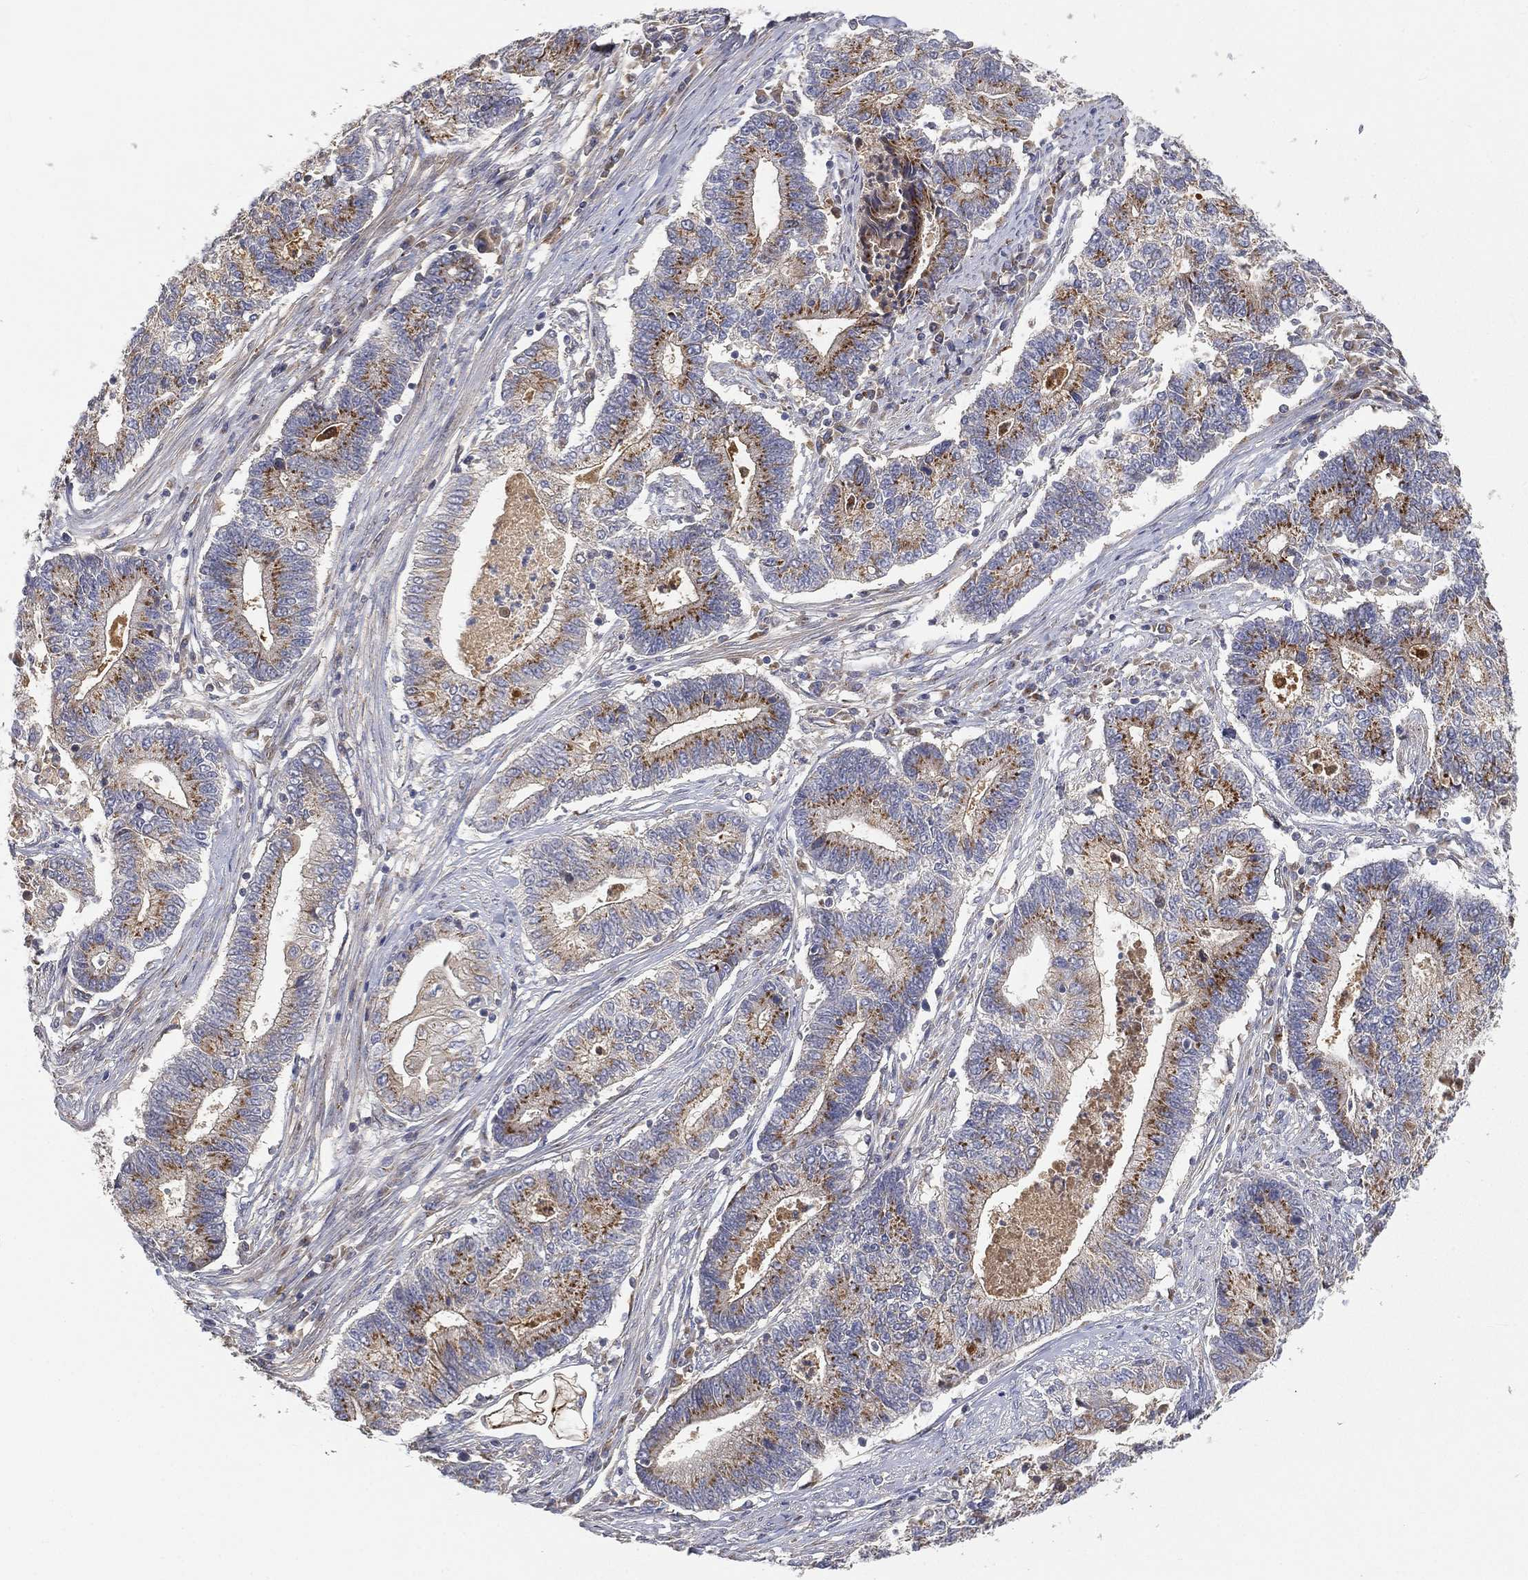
{"staining": {"intensity": "moderate", "quantity": ">75%", "location": "cytoplasmic/membranous"}, "tissue": "endometrial cancer", "cell_type": "Tumor cells", "image_type": "cancer", "snomed": [{"axis": "morphology", "description": "Adenocarcinoma, NOS"}, {"axis": "topography", "description": "Uterus"}, {"axis": "topography", "description": "Endometrium"}], "caption": "Immunohistochemical staining of human endometrial adenocarcinoma reveals moderate cytoplasmic/membranous protein positivity in approximately >75% of tumor cells. The protein is shown in brown color, while the nuclei are stained blue.", "gene": "CTSL", "patient": {"sex": "female", "age": 54}}